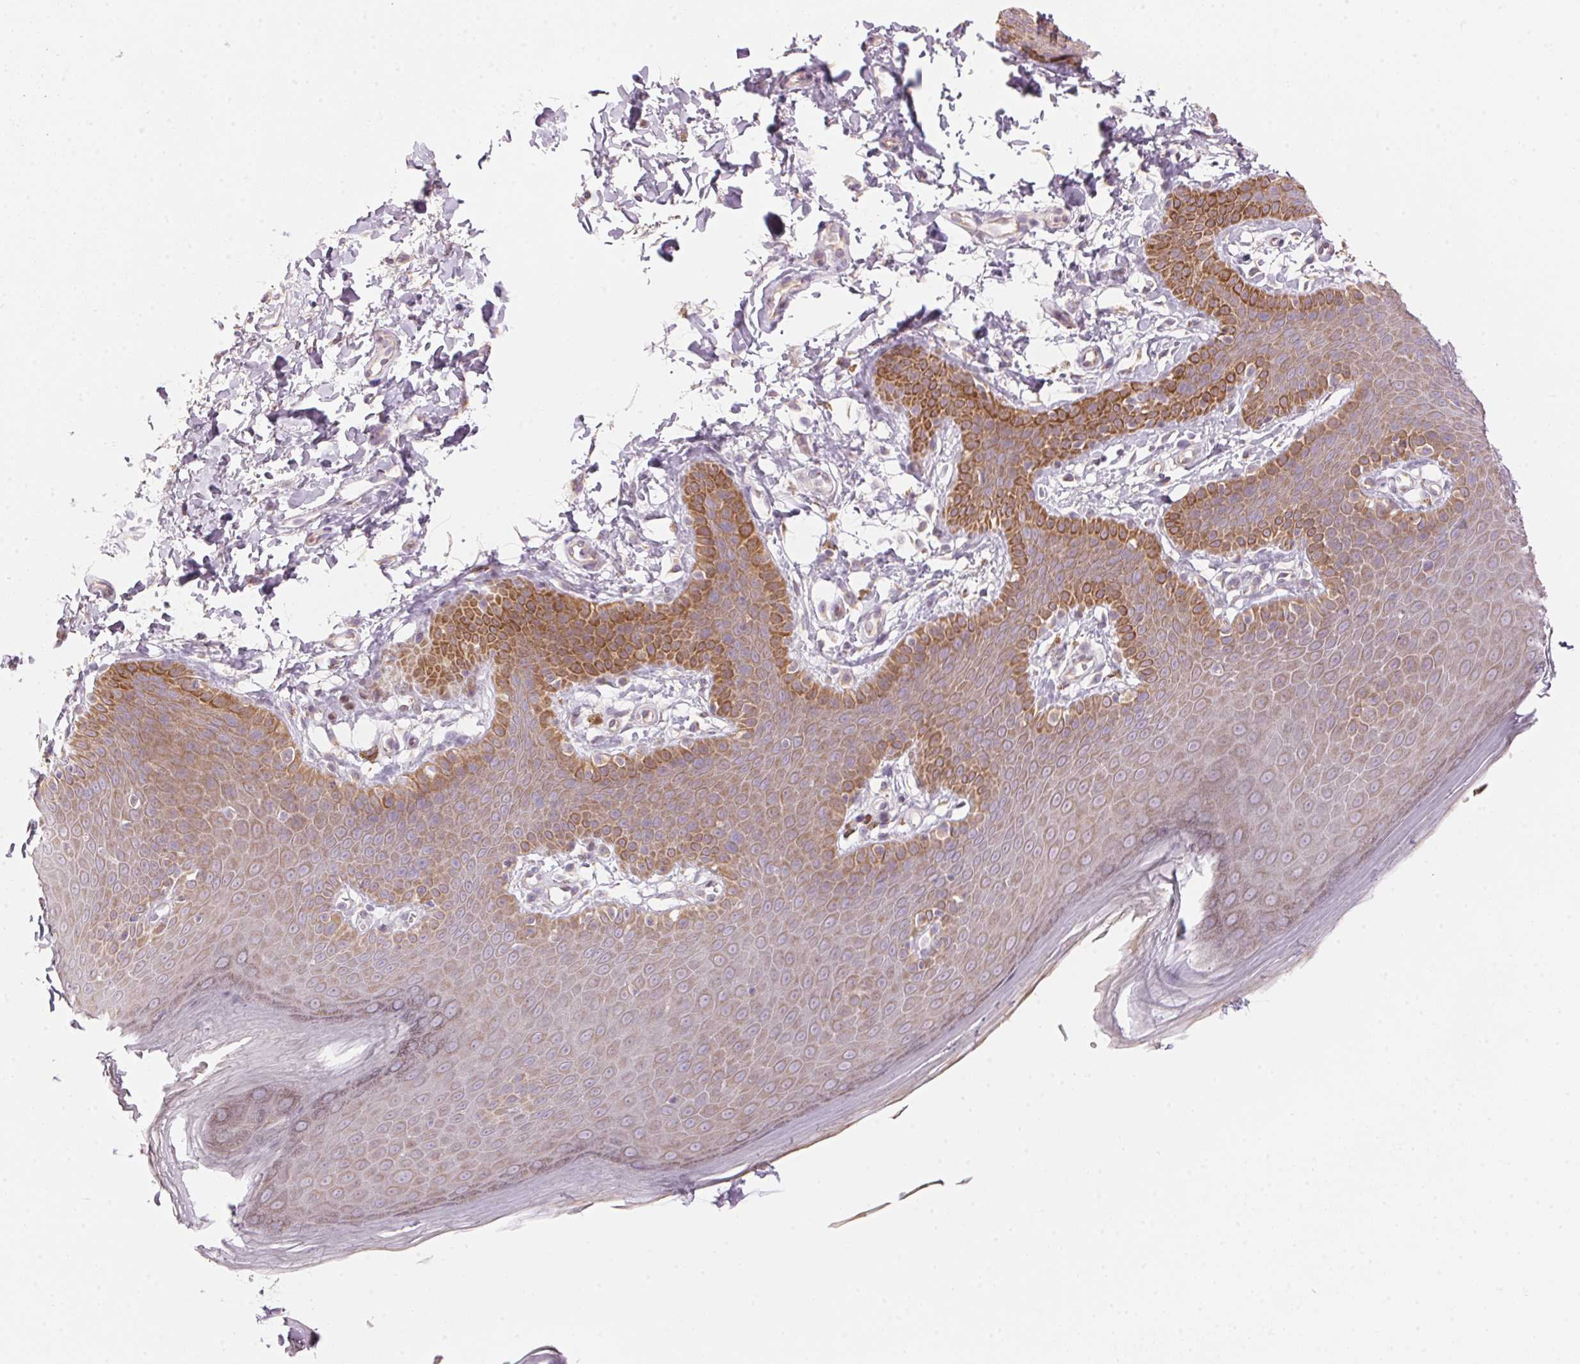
{"staining": {"intensity": "moderate", "quantity": "25%-75%", "location": "cytoplasmic/membranous"}, "tissue": "skin", "cell_type": "Epidermal cells", "image_type": "normal", "snomed": [{"axis": "morphology", "description": "Normal tissue, NOS"}, {"axis": "topography", "description": "Anal"}], "caption": "This micrograph exhibits immunohistochemistry (IHC) staining of unremarkable skin, with medium moderate cytoplasmic/membranous positivity in approximately 25%-75% of epidermal cells.", "gene": "BLOC1S2", "patient": {"sex": "male", "age": 53}}